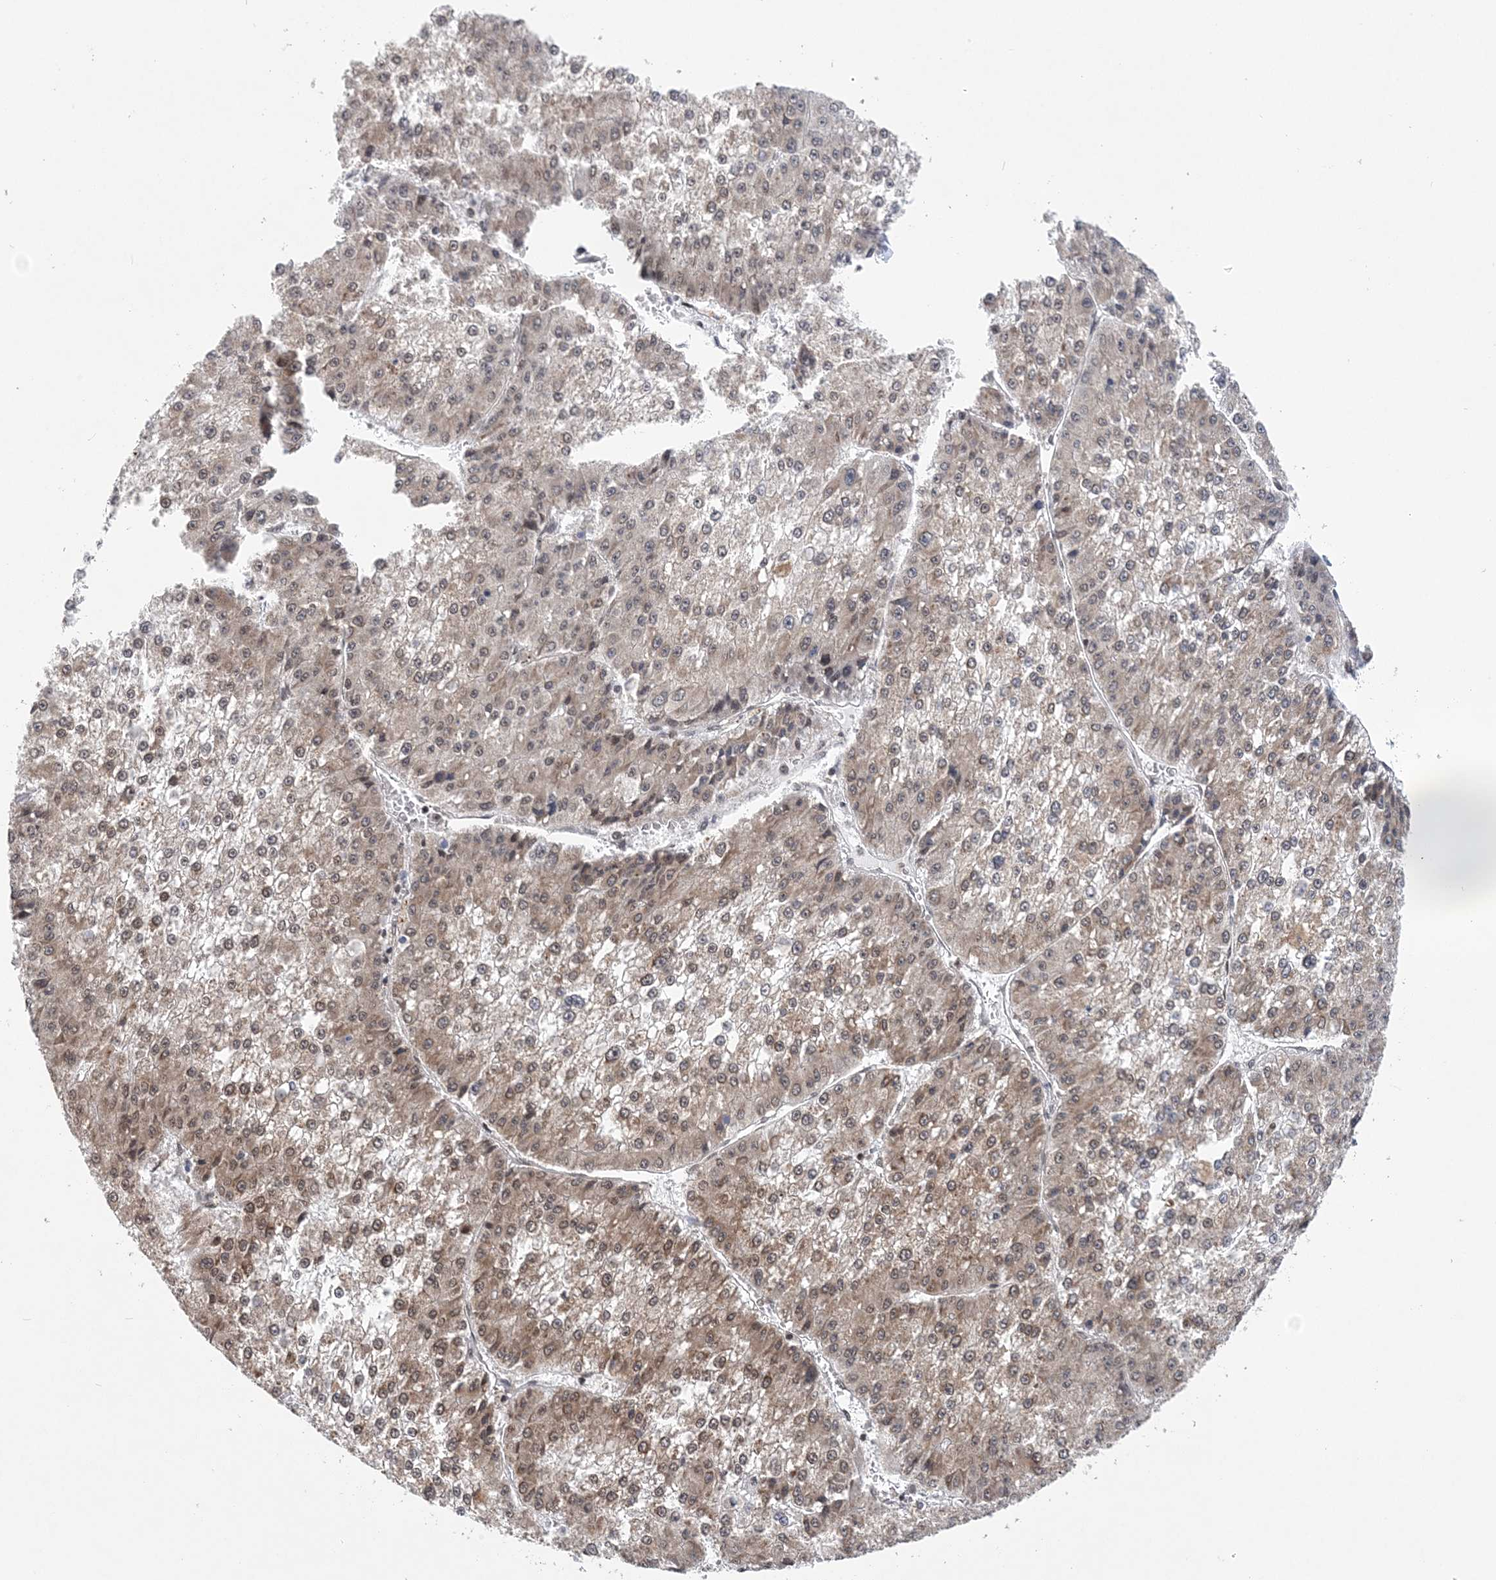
{"staining": {"intensity": "moderate", "quantity": ">75%", "location": "cytoplasmic/membranous,nuclear"}, "tissue": "liver cancer", "cell_type": "Tumor cells", "image_type": "cancer", "snomed": [{"axis": "morphology", "description": "Carcinoma, Hepatocellular, NOS"}, {"axis": "topography", "description": "Liver"}], "caption": "About >75% of tumor cells in human liver cancer (hepatocellular carcinoma) demonstrate moderate cytoplasmic/membranous and nuclear protein positivity as visualized by brown immunohistochemical staining.", "gene": "CCDC152", "patient": {"sex": "female", "age": 73}}